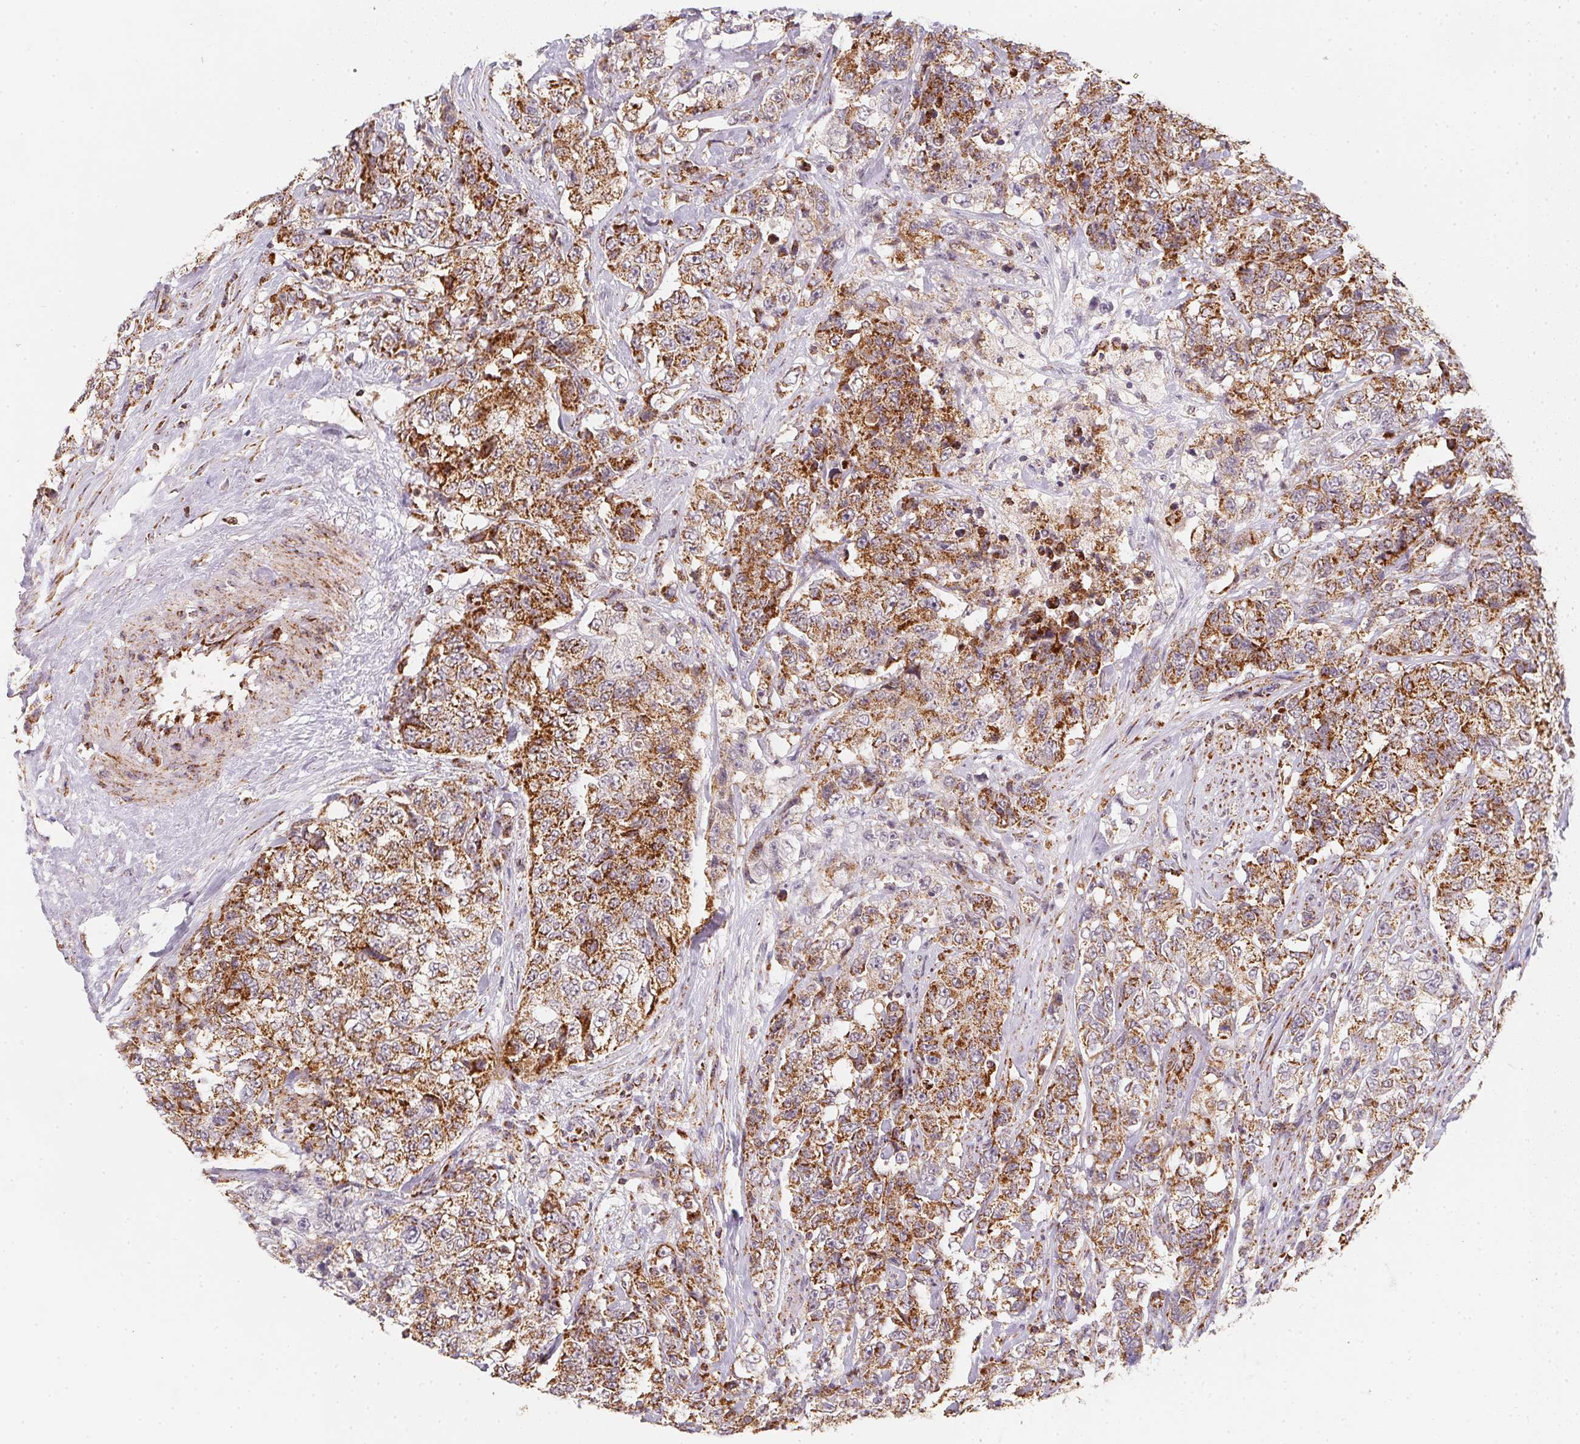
{"staining": {"intensity": "moderate", "quantity": ">75%", "location": "cytoplasmic/membranous"}, "tissue": "urothelial cancer", "cell_type": "Tumor cells", "image_type": "cancer", "snomed": [{"axis": "morphology", "description": "Urothelial carcinoma, High grade"}, {"axis": "topography", "description": "Urinary bladder"}], "caption": "Immunohistochemical staining of human urothelial cancer reveals medium levels of moderate cytoplasmic/membranous protein expression in about >75% of tumor cells.", "gene": "NDUFS6", "patient": {"sex": "female", "age": 78}}